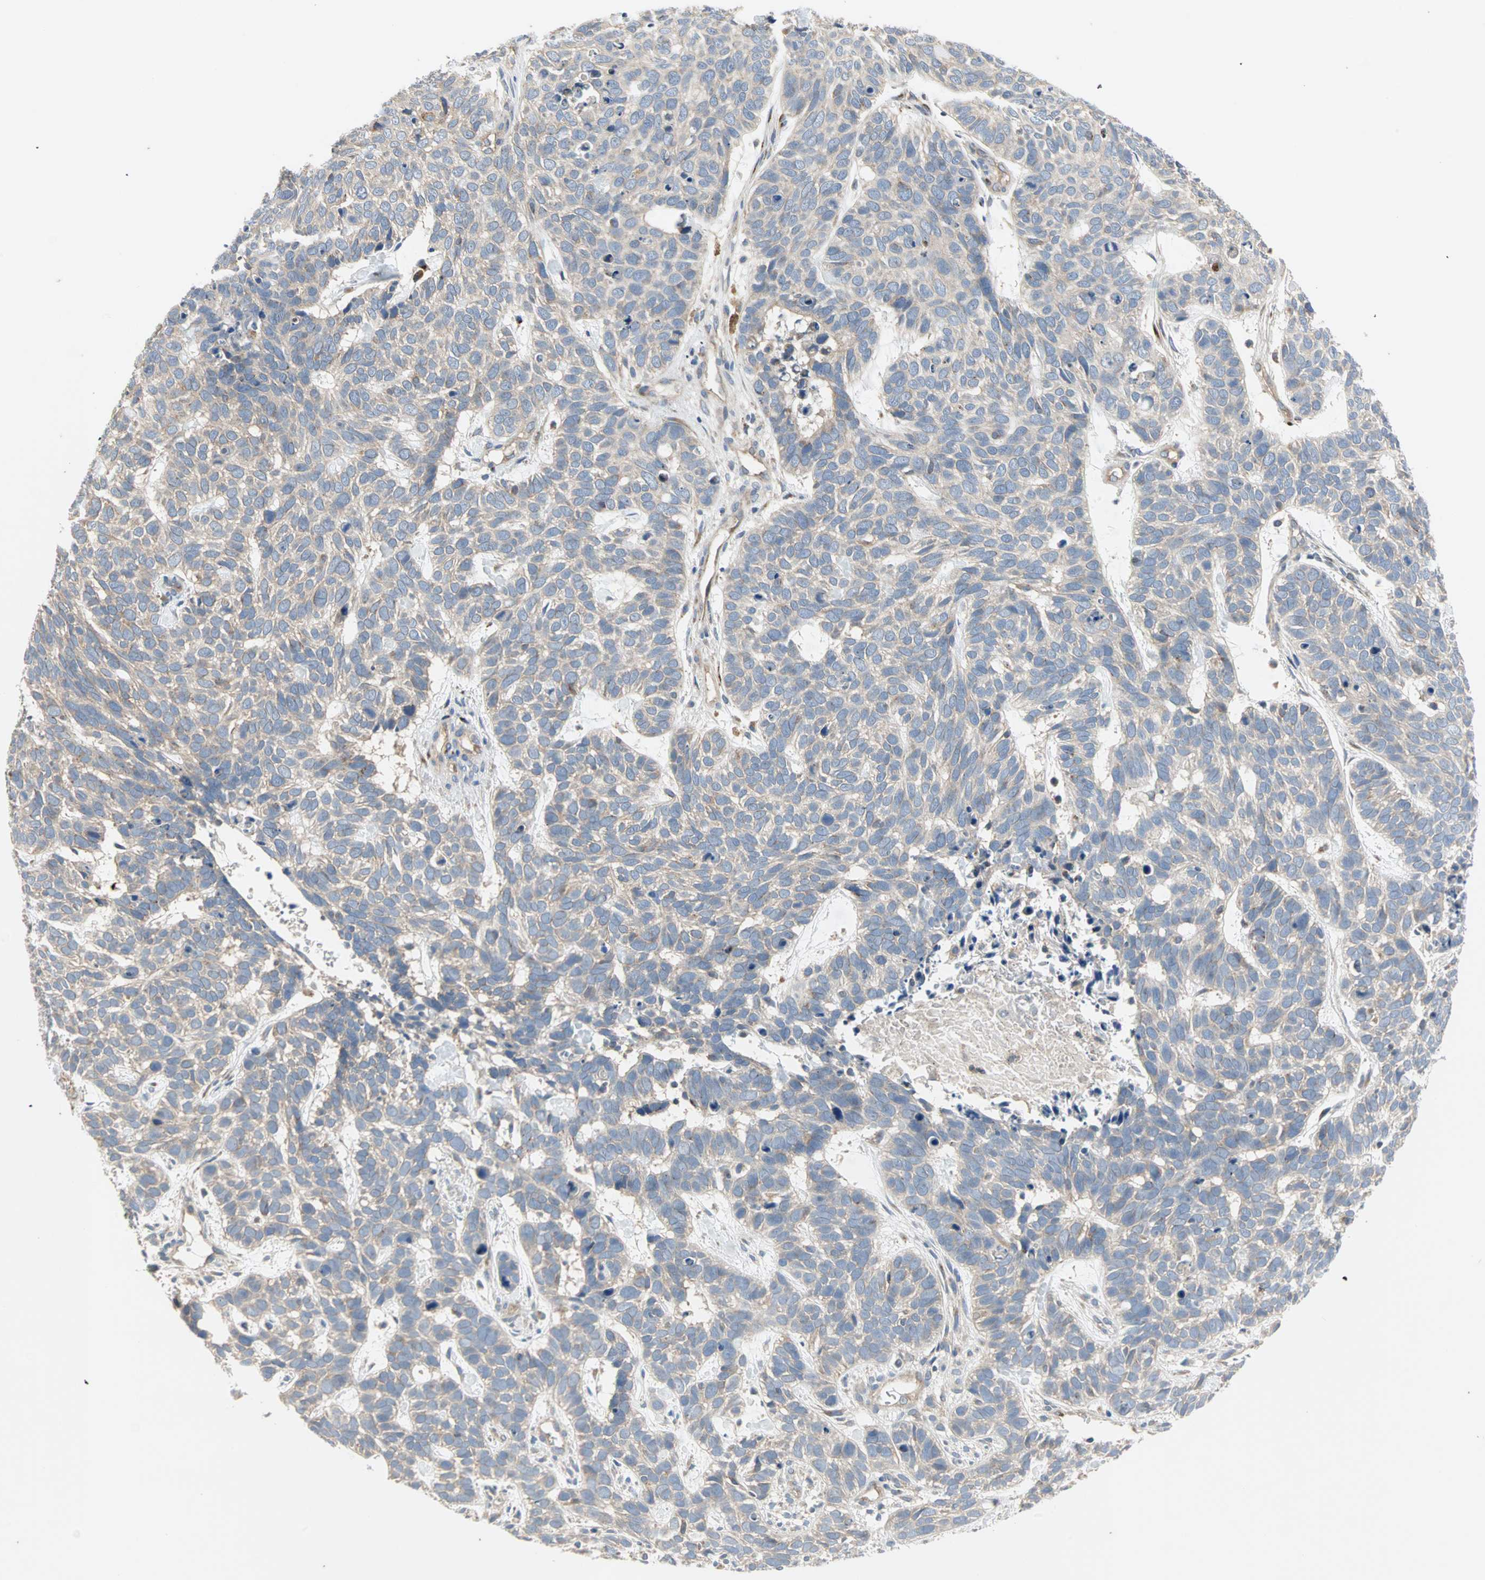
{"staining": {"intensity": "weak", "quantity": "<25%", "location": "cytoplasmic/membranous"}, "tissue": "skin cancer", "cell_type": "Tumor cells", "image_type": "cancer", "snomed": [{"axis": "morphology", "description": "Basal cell carcinoma"}, {"axis": "topography", "description": "Skin"}], "caption": "Tumor cells are negative for brown protein staining in skin cancer.", "gene": "PDE8A", "patient": {"sex": "male", "age": 87}}